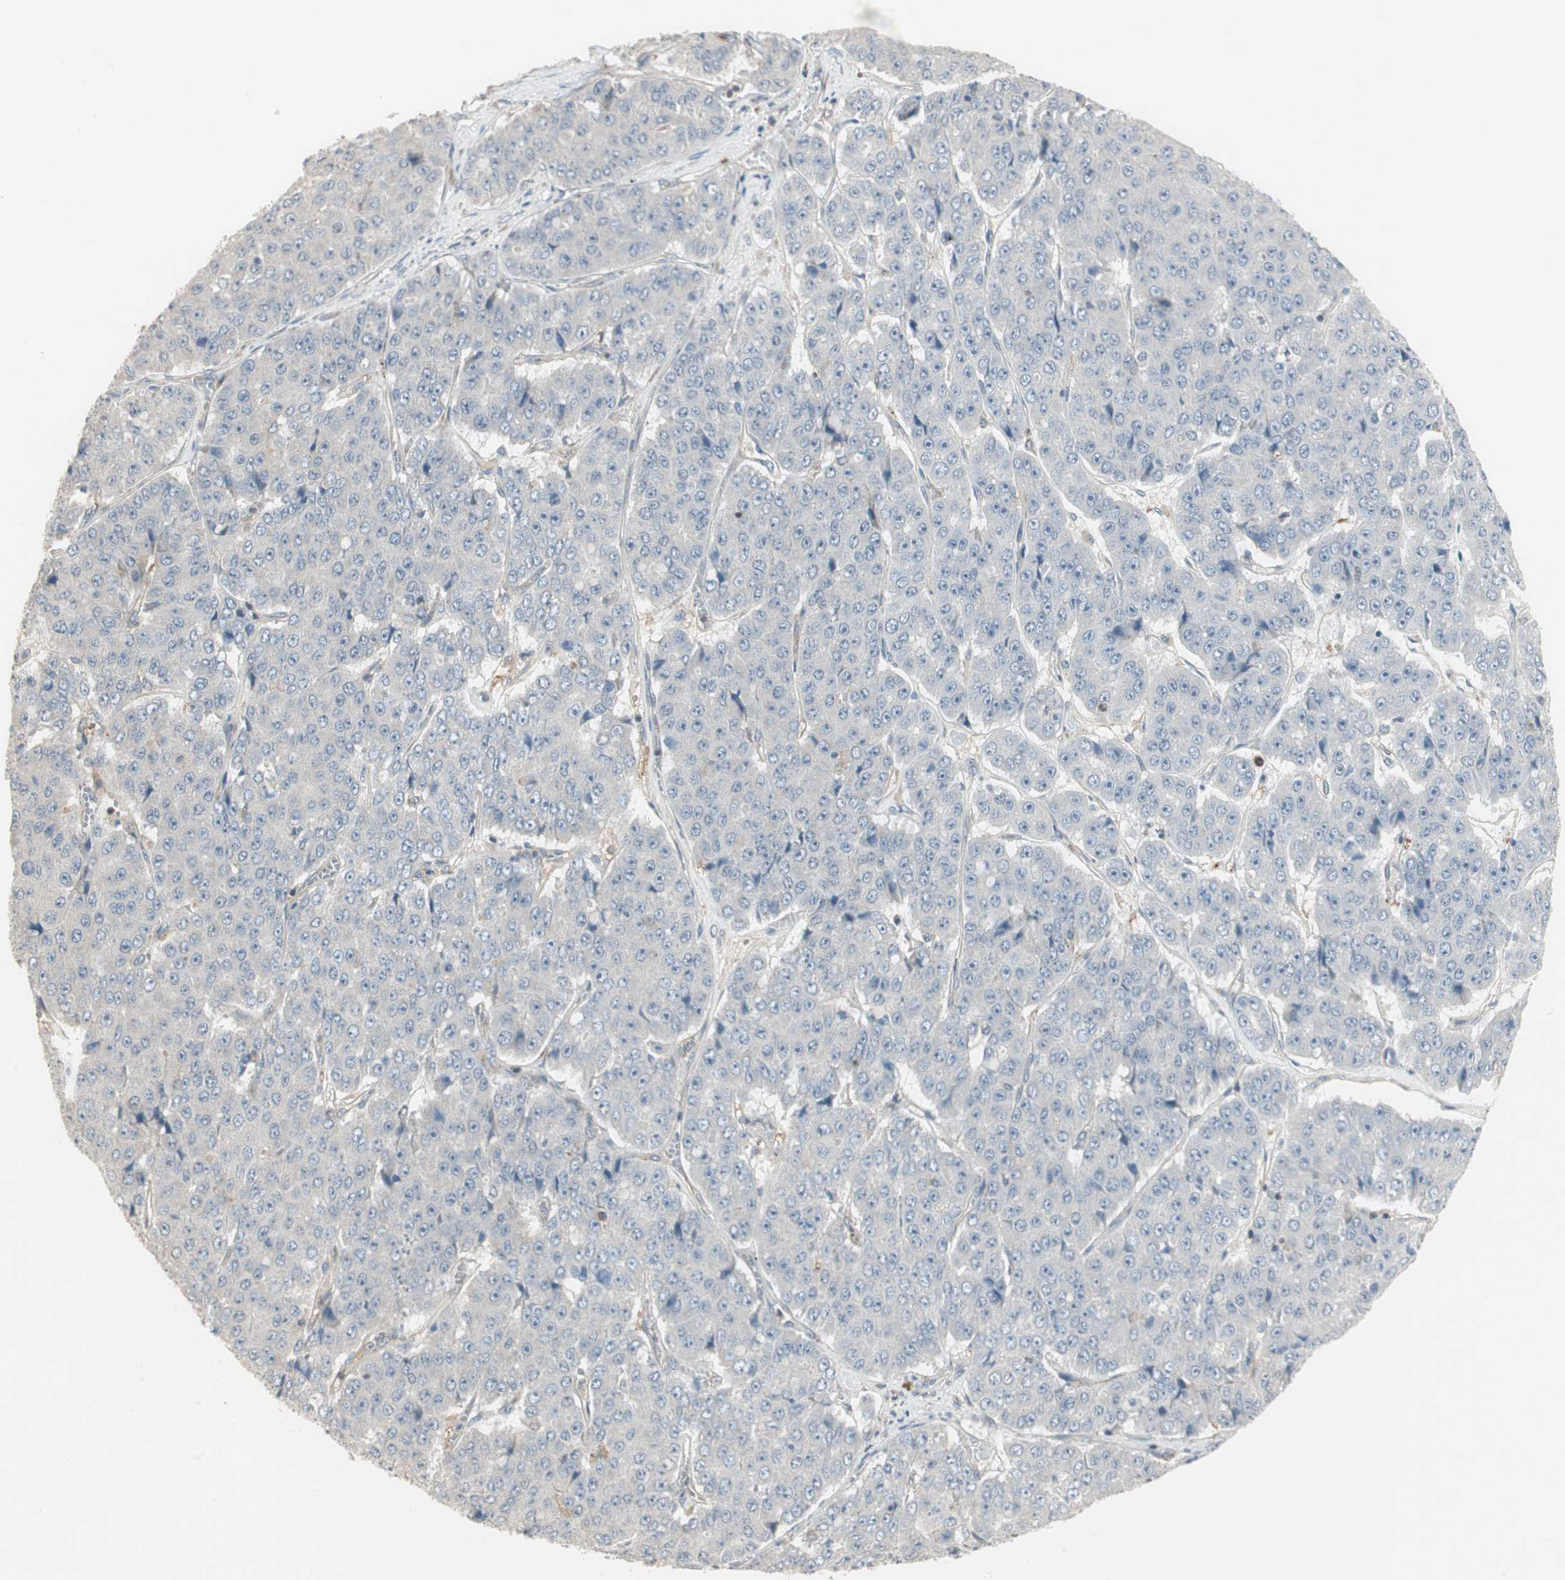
{"staining": {"intensity": "negative", "quantity": "none", "location": "none"}, "tissue": "pancreatic cancer", "cell_type": "Tumor cells", "image_type": "cancer", "snomed": [{"axis": "morphology", "description": "Adenocarcinoma, NOS"}, {"axis": "topography", "description": "Pancreas"}], "caption": "This is an immunohistochemistry image of adenocarcinoma (pancreatic). There is no staining in tumor cells.", "gene": "ZFP36", "patient": {"sex": "male", "age": 50}}